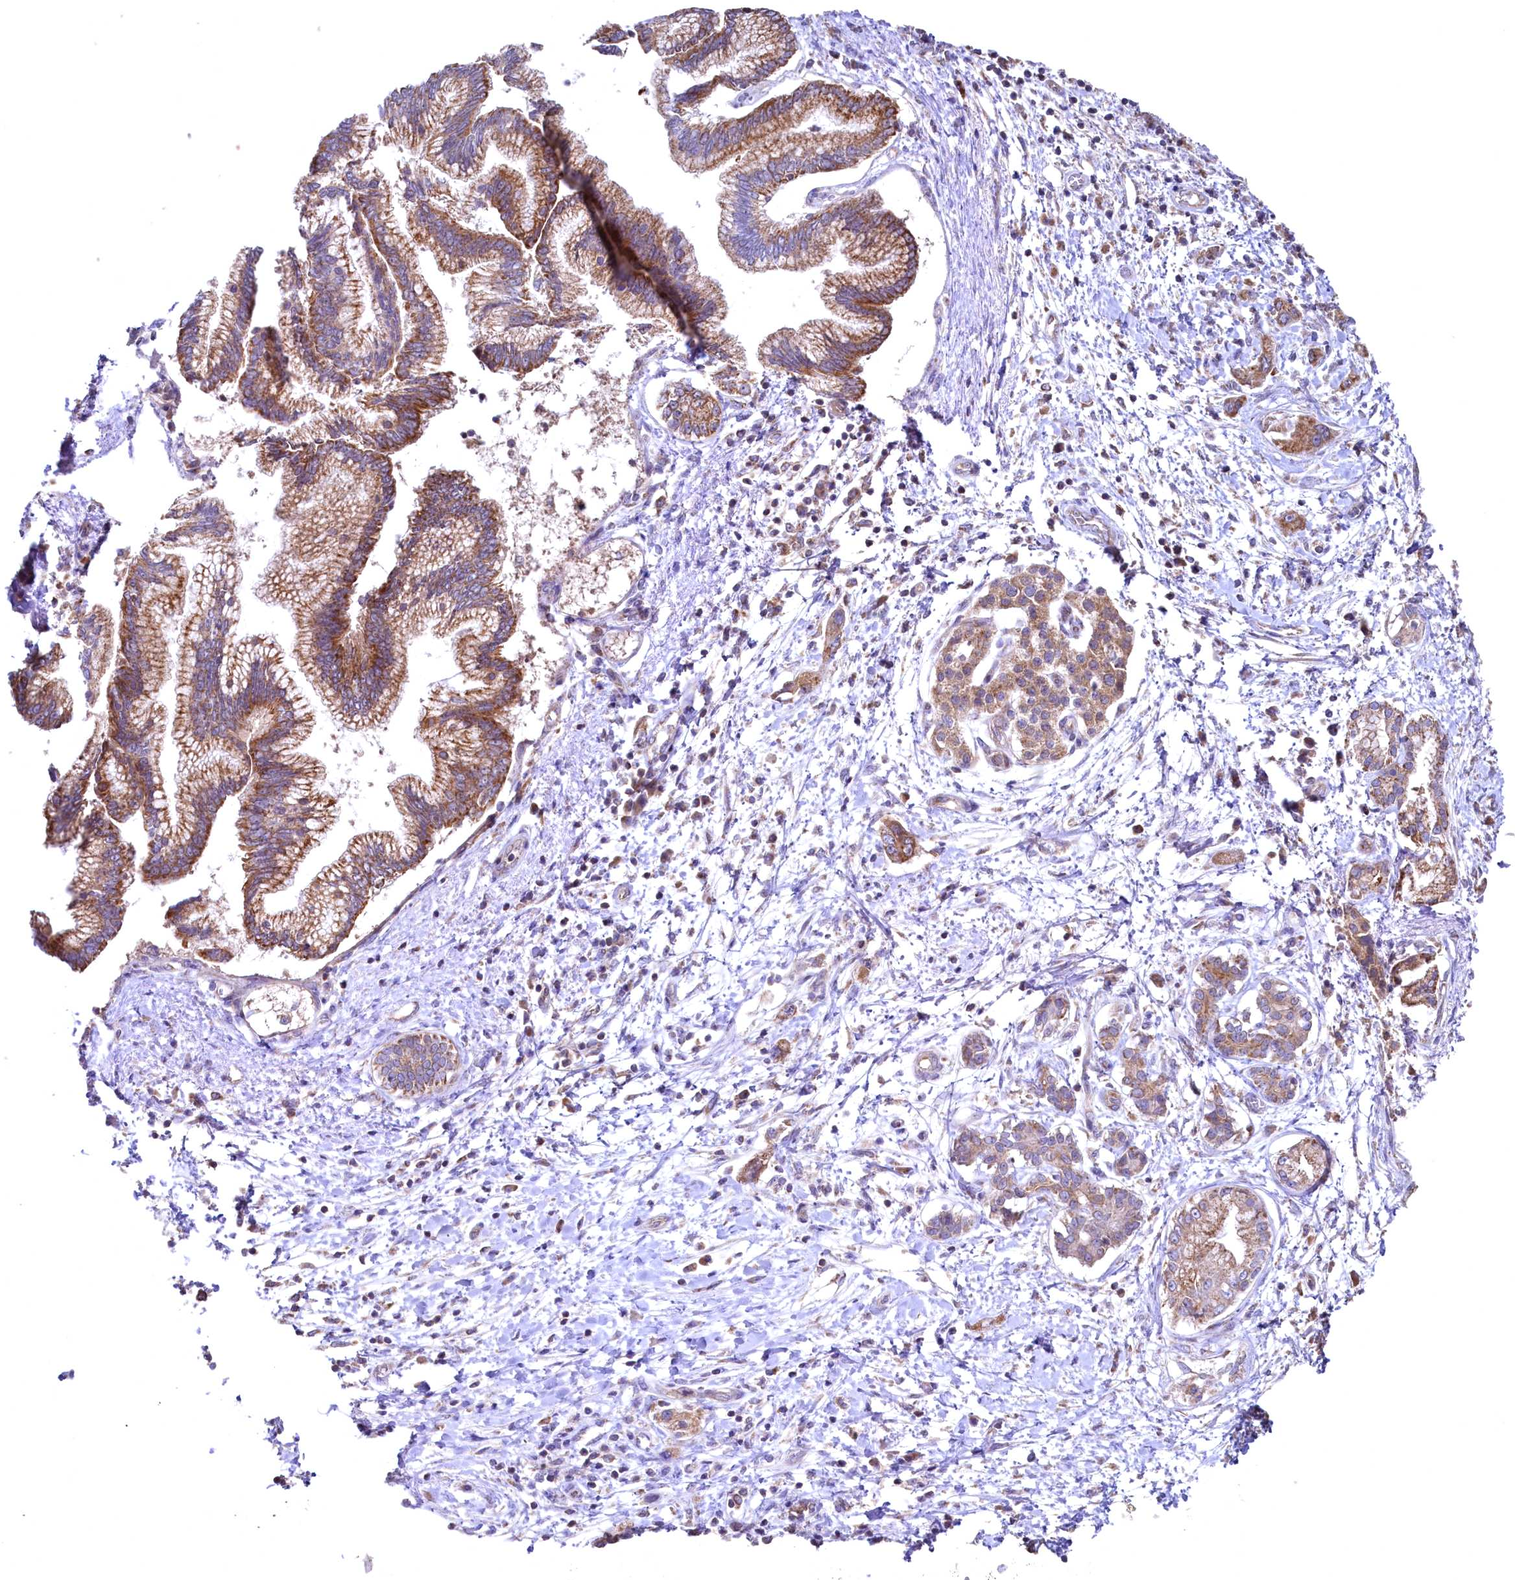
{"staining": {"intensity": "moderate", "quantity": ">75%", "location": "cytoplasmic/membranous"}, "tissue": "pancreatic cancer", "cell_type": "Tumor cells", "image_type": "cancer", "snomed": [{"axis": "morphology", "description": "Adenocarcinoma, NOS"}, {"axis": "topography", "description": "Pancreas"}], "caption": "High-magnification brightfield microscopy of pancreatic cancer (adenocarcinoma) stained with DAB (brown) and counterstained with hematoxylin (blue). tumor cells exhibit moderate cytoplasmic/membranous expression is present in about>75% of cells. The staining is performed using DAB (3,3'-diaminobenzidine) brown chromogen to label protein expression. The nuclei are counter-stained blue using hematoxylin.", "gene": "MRPL57", "patient": {"sex": "female", "age": 73}}